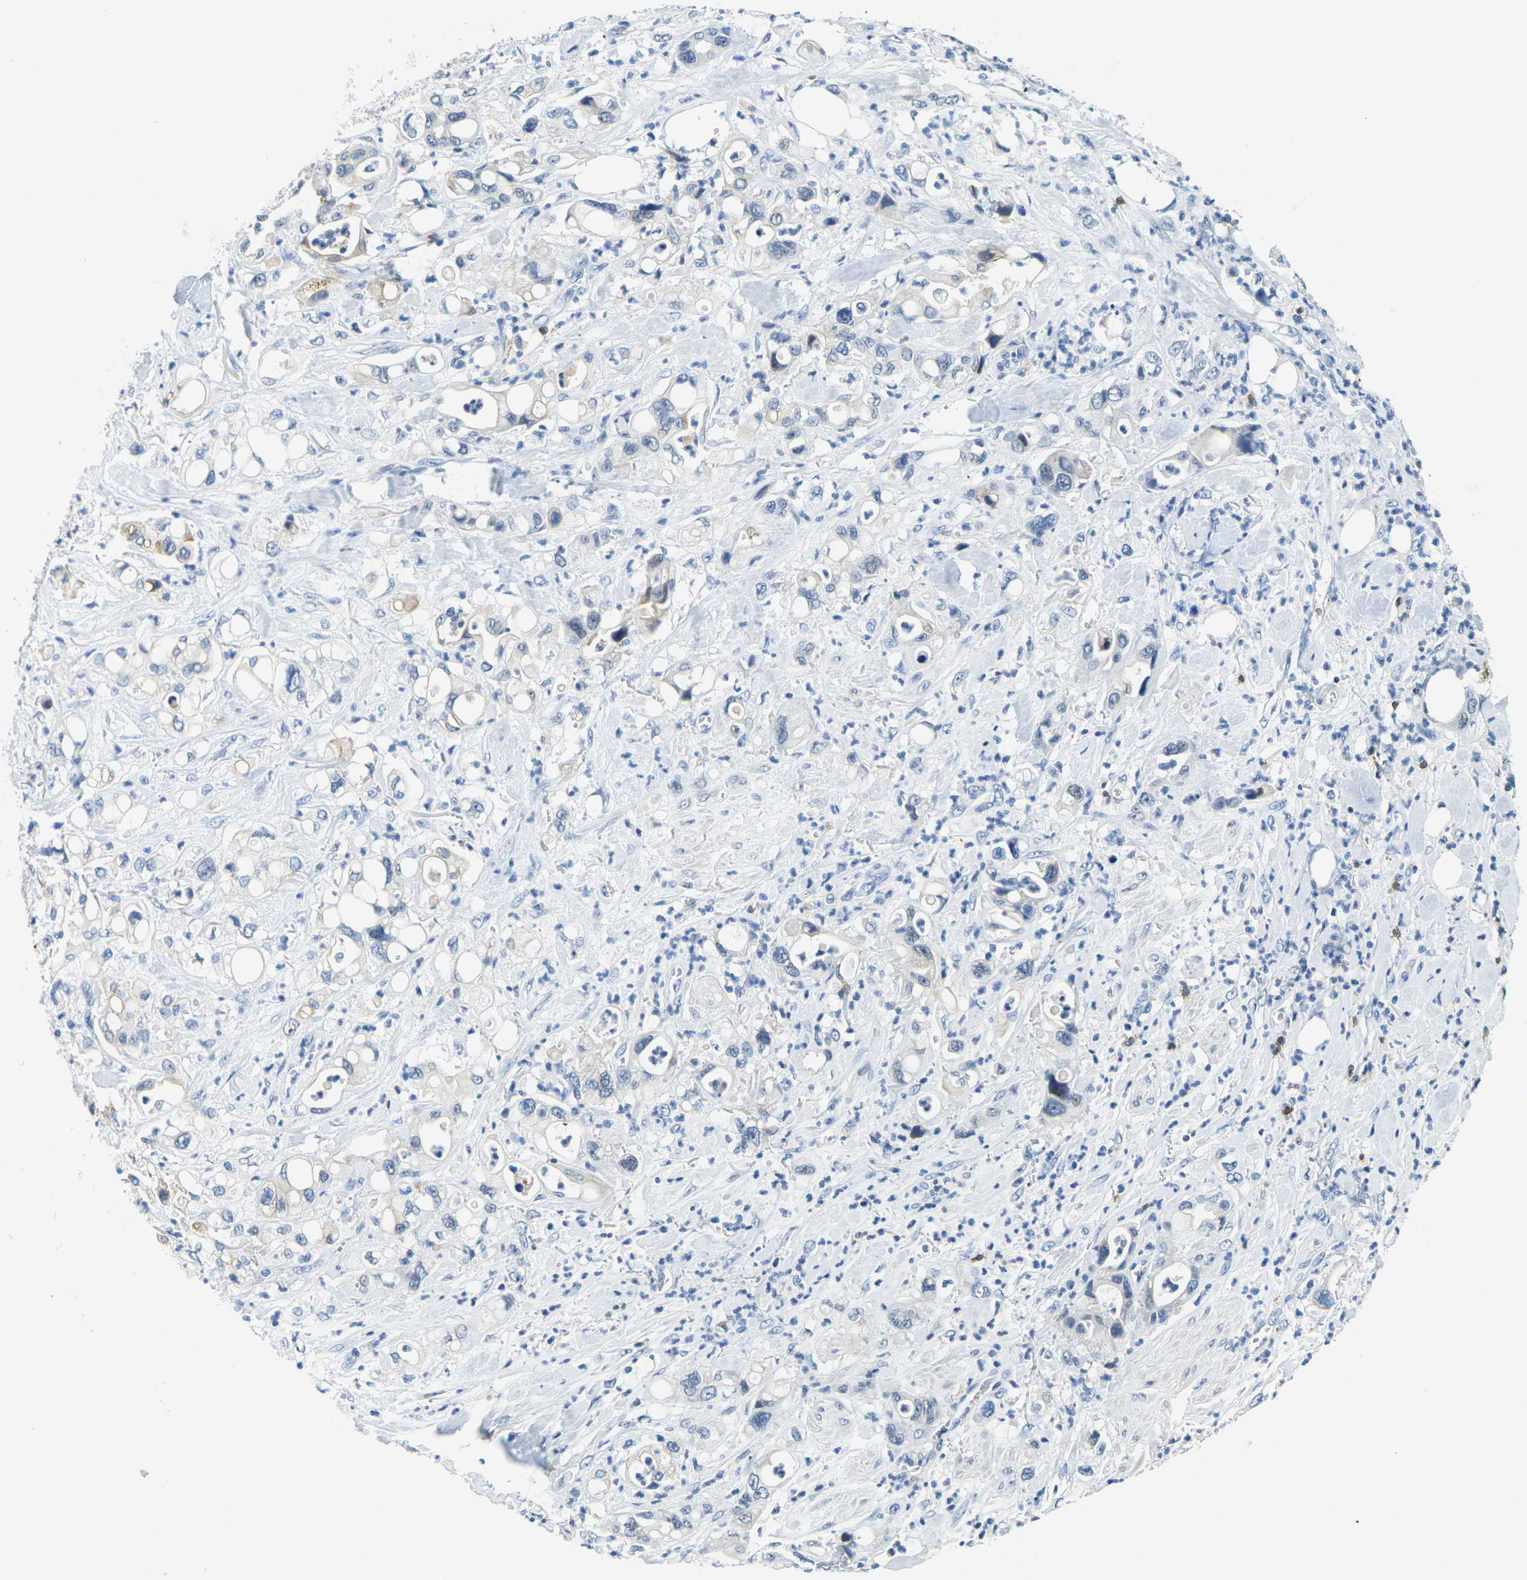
{"staining": {"intensity": "moderate", "quantity": "<25%", "location": "cytoplasmic/membranous"}, "tissue": "pancreatic cancer", "cell_type": "Tumor cells", "image_type": "cancer", "snomed": [{"axis": "morphology", "description": "Adenocarcinoma, NOS"}, {"axis": "topography", "description": "Pancreas"}], "caption": "A high-resolution photomicrograph shows immunohistochemistry (IHC) staining of adenocarcinoma (pancreatic), which demonstrates moderate cytoplasmic/membranous positivity in about <25% of tumor cells. The protein of interest is stained brown, and the nuclei are stained in blue (DAB (3,3'-diaminobenzidine) IHC with brightfield microscopy, high magnification).", "gene": "CD3D", "patient": {"sex": "male", "age": 70}}